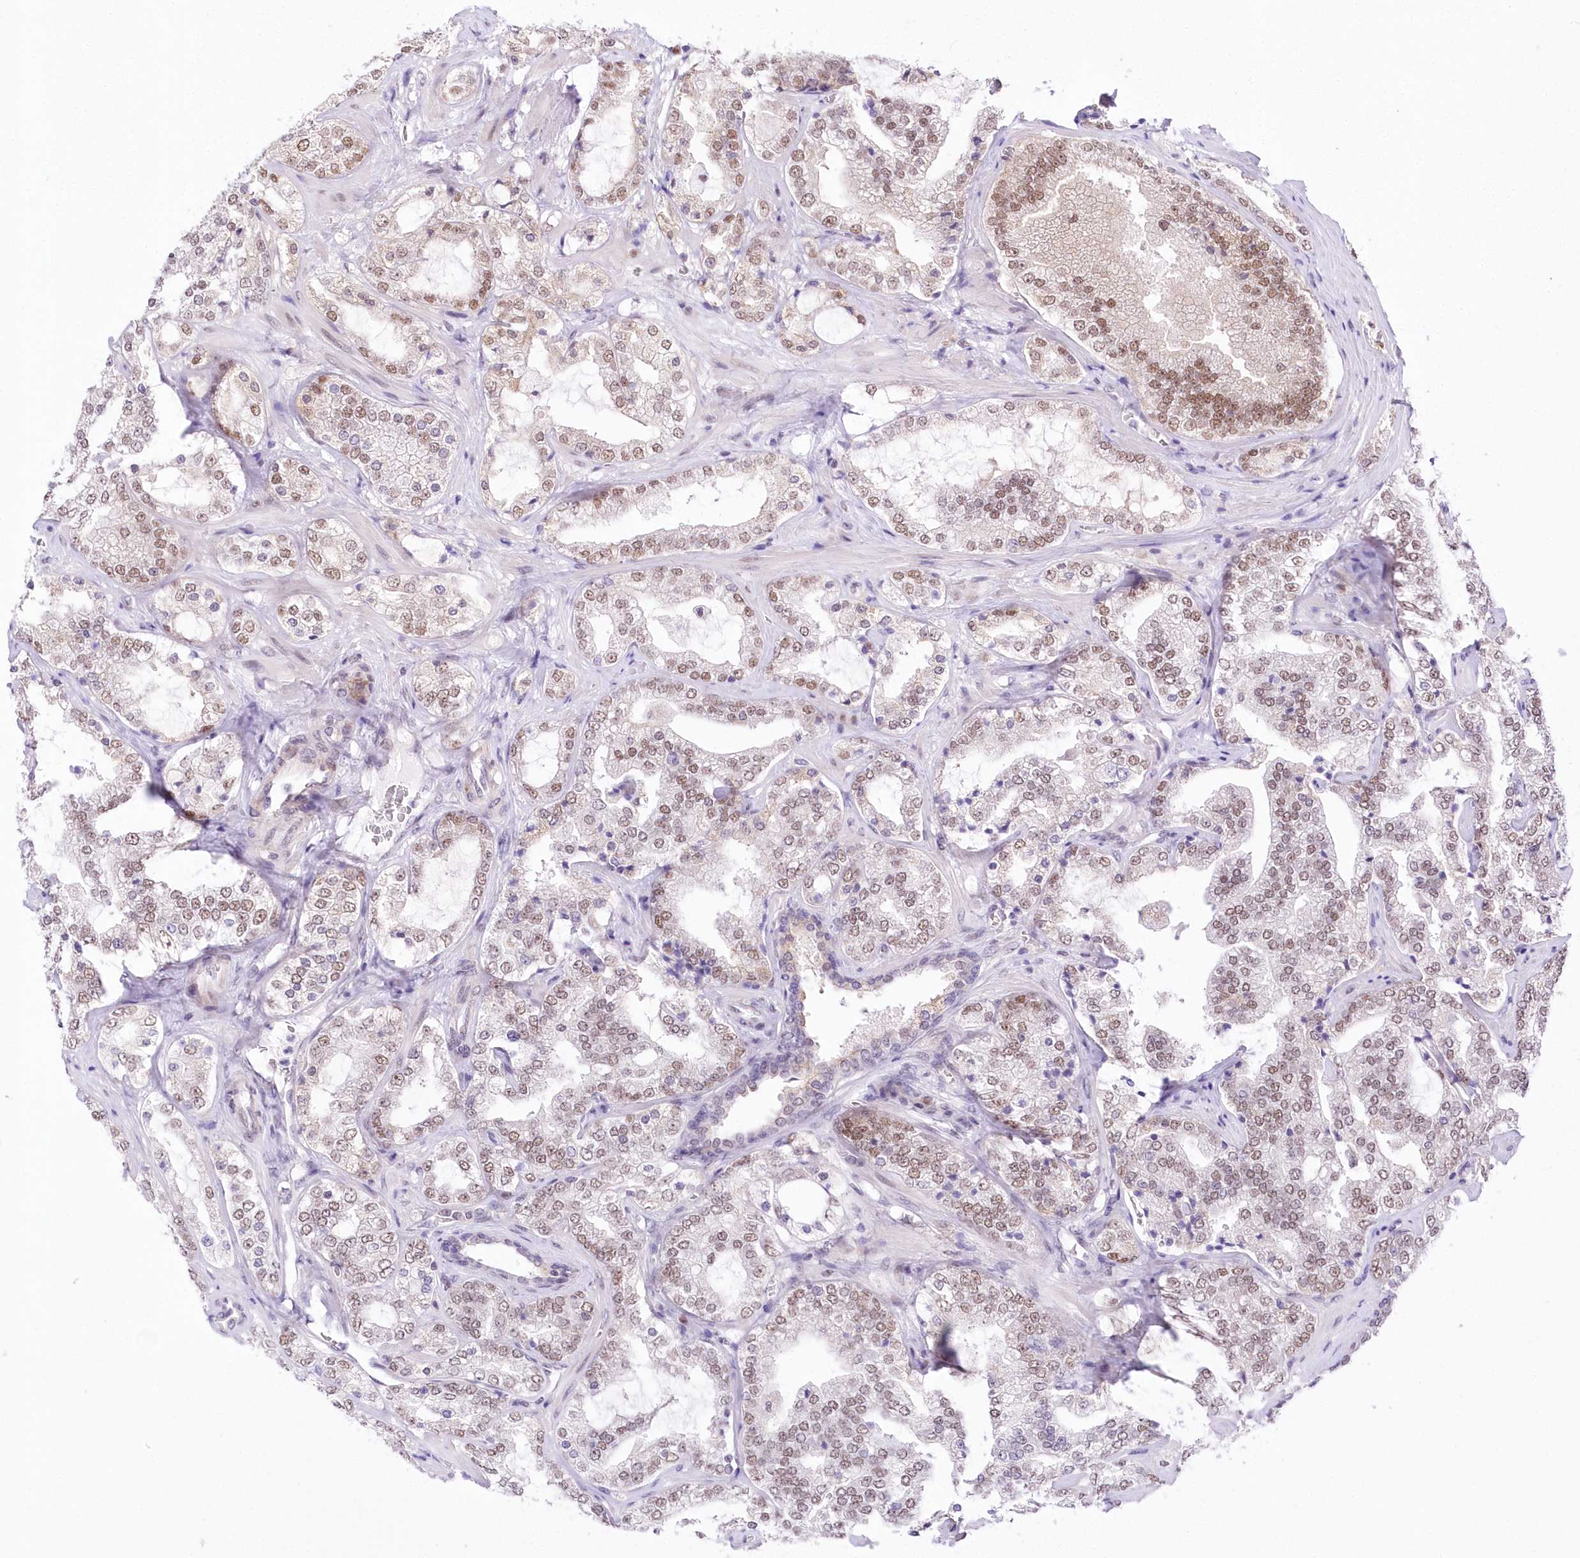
{"staining": {"intensity": "moderate", "quantity": "25%-75%", "location": "nuclear"}, "tissue": "prostate cancer", "cell_type": "Tumor cells", "image_type": "cancer", "snomed": [{"axis": "morphology", "description": "Adenocarcinoma, High grade"}, {"axis": "topography", "description": "Prostate"}], "caption": "Protein staining displays moderate nuclear staining in approximately 25%-75% of tumor cells in high-grade adenocarcinoma (prostate). Nuclei are stained in blue.", "gene": "NSUN2", "patient": {"sex": "male", "age": 64}}